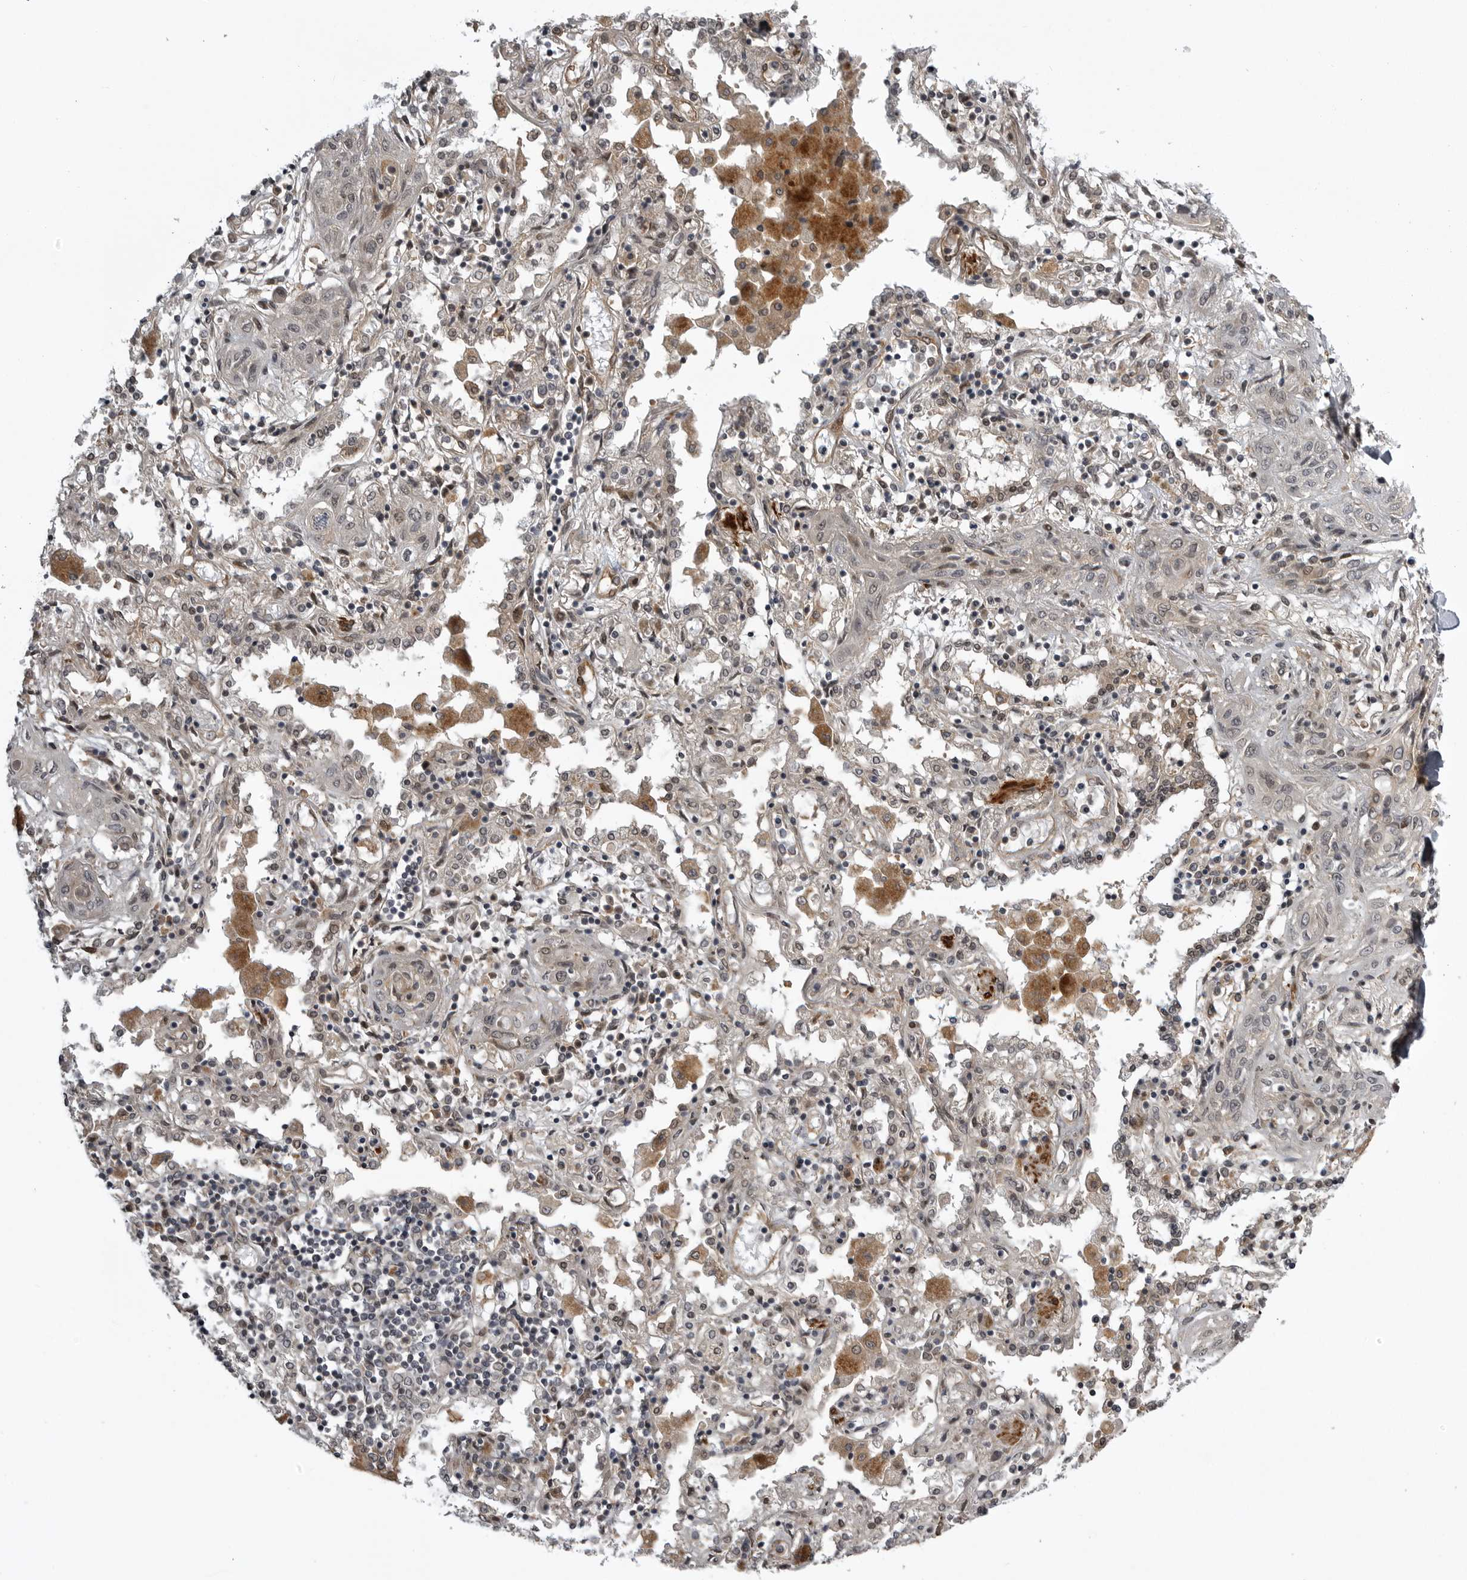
{"staining": {"intensity": "moderate", "quantity": "<25%", "location": "nuclear"}, "tissue": "lung cancer", "cell_type": "Tumor cells", "image_type": "cancer", "snomed": [{"axis": "morphology", "description": "Squamous cell carcinoma, NOS"}, {"axis": "topography", "description": "Lung"}], "caption": "Lung cancer was stained to show a protein in brown. There is low levels of moderate nuclear staining in approximately <25% of tumor cells.", "gene": "SNX16", "patient": {"sex": "female", "age": 47}}